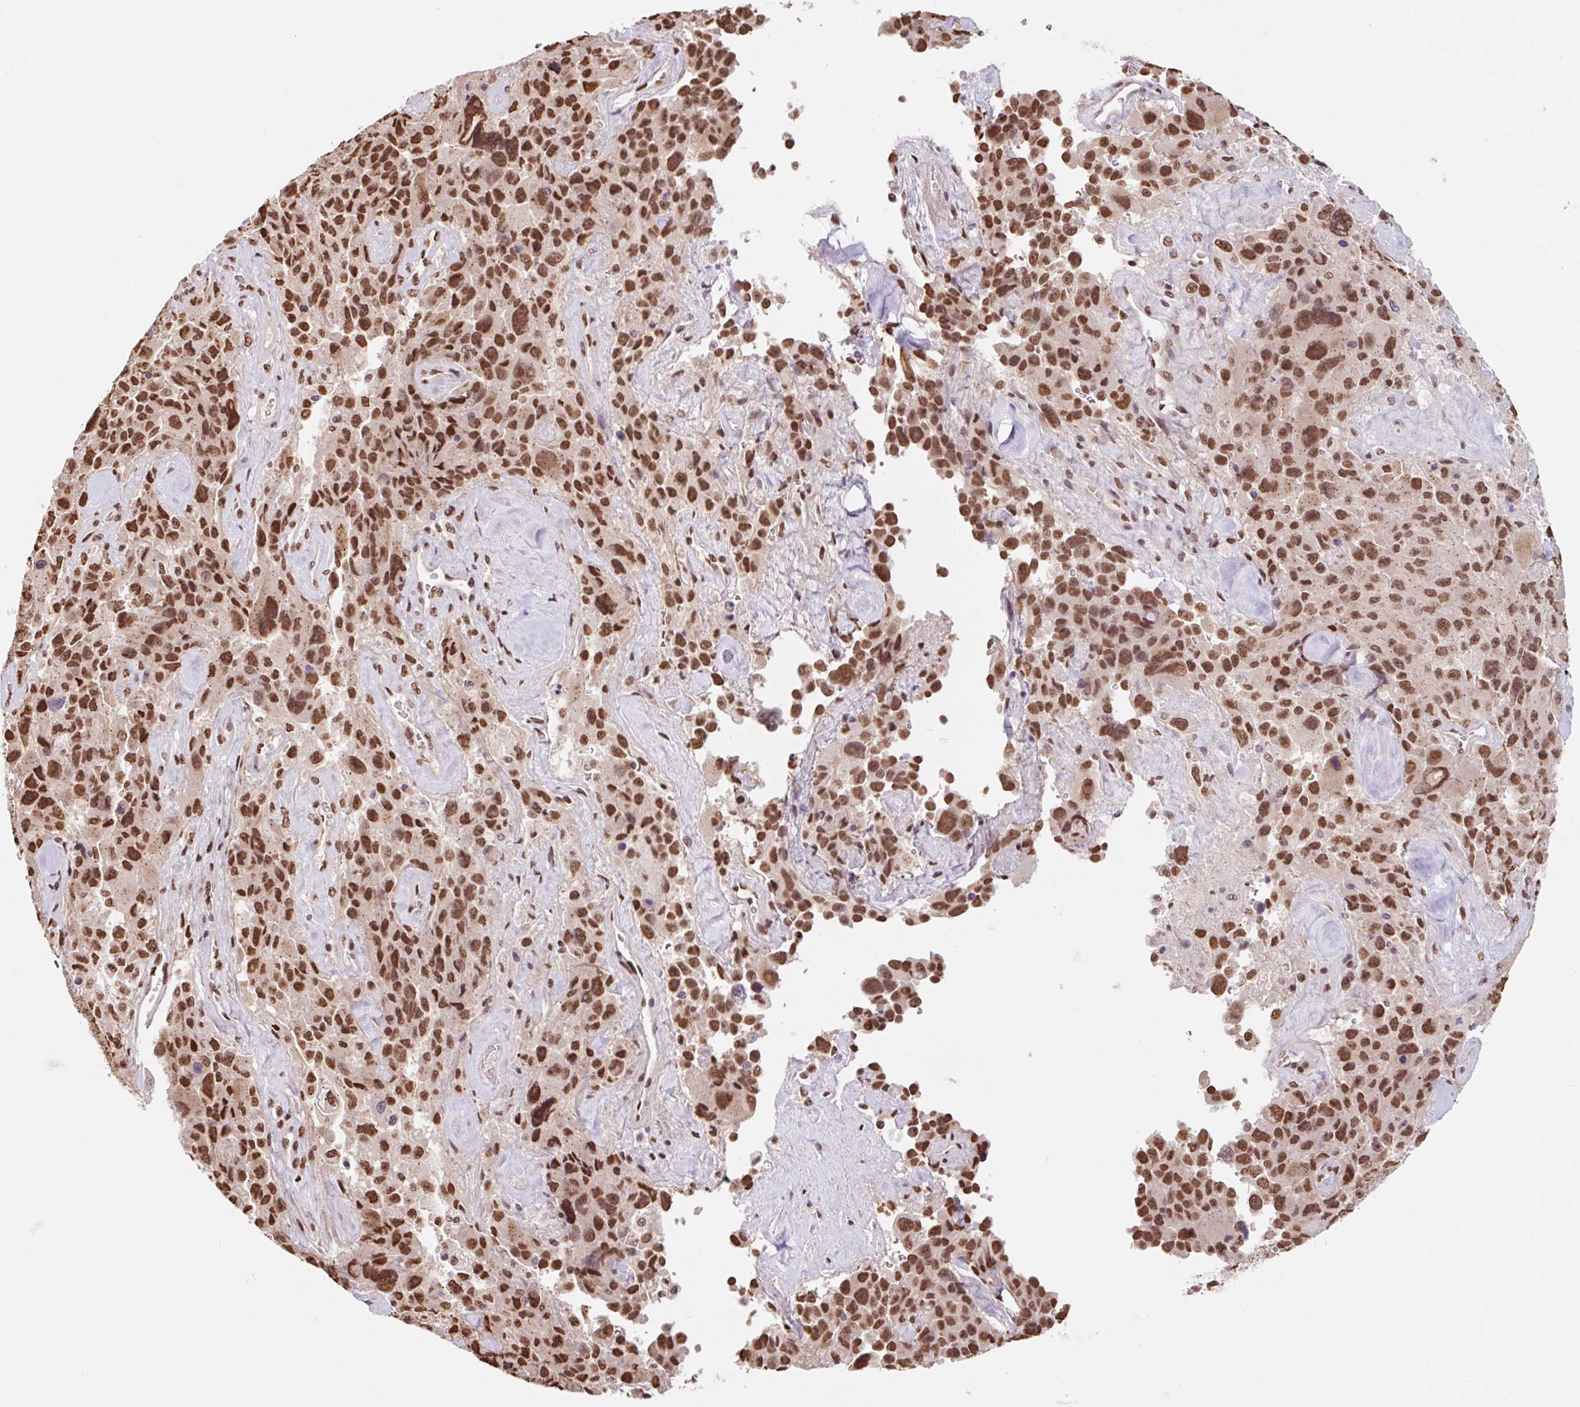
{"staining": {"intensity": "strong", "quantity": ">75%", "location": "nuclear"}, "tissue": "melanoma", "cell_type": "Tumor cells", "image_type": "cancer", "snomed": [{"axis": "morphology", "description": "Malignant melanoma, Metastatic site"}, {"axis": "topography", "description": "Lymph node"}], "caption": "Melanoma tissue demonstrates strong nuclear staining in about >75% of tumor cells", "gene": "BICRA", "patient": {"sex": "male", "age": 62}}